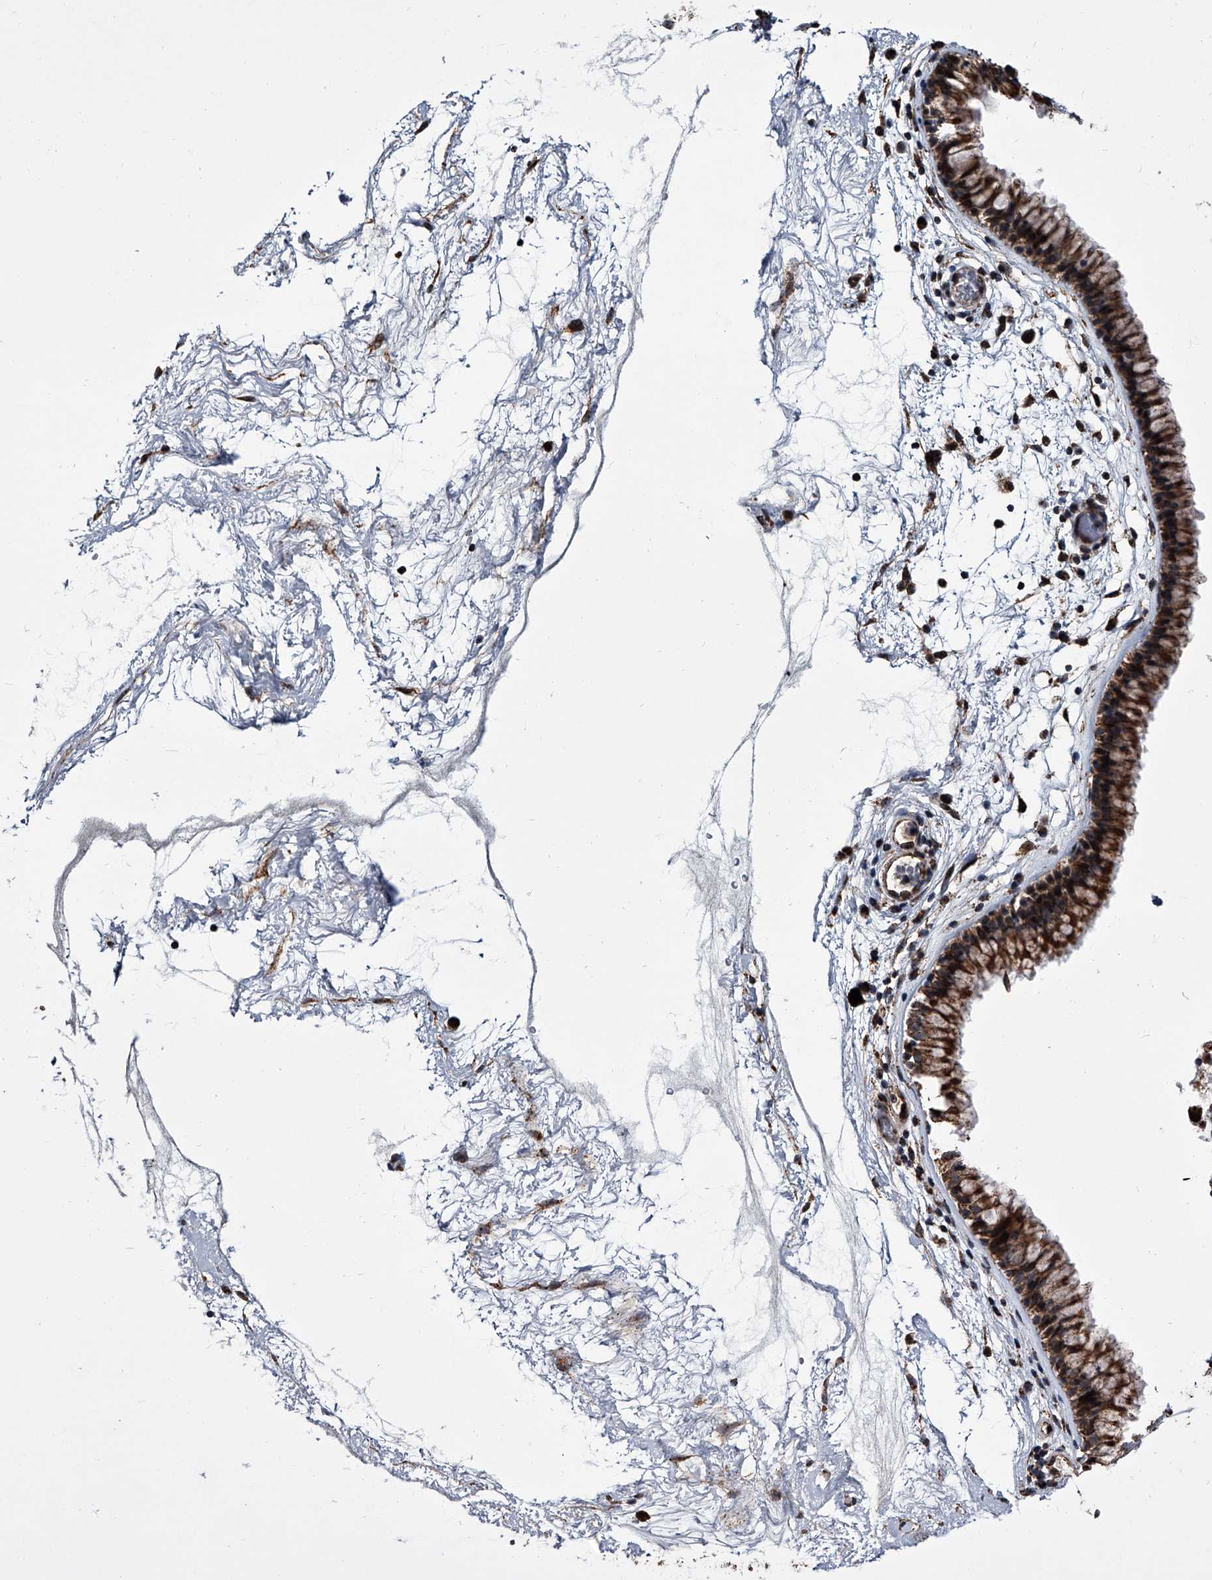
{"staining": {"intensity": "strong", "quantity": ">75%", "location": "cytoplasmic/membranous"}, "tissue": "nasopharynx", "cell_type": "Respiratory epithelial cells", "image_type": "normal", "snomed": [{"axis": "morphology", "description": "Normal tissue, NOS"}, {"axis": "morphology", "description": "Inflammation, NOS"}, {"axis": "topography", "description": "Nasopharynx"}], "caption": "The micrograph displays staining of benign nasopharynx, revealing strong cytoplasmic/membranous protein expression (brown color) within respiratory epithelial cells. Immunohistochemistry (ihc) stains the protein of interest in brown and the nuclei are stained blue.", "gene": "SMPDL3A", "patient": {"sex": "male", "age": 48}}